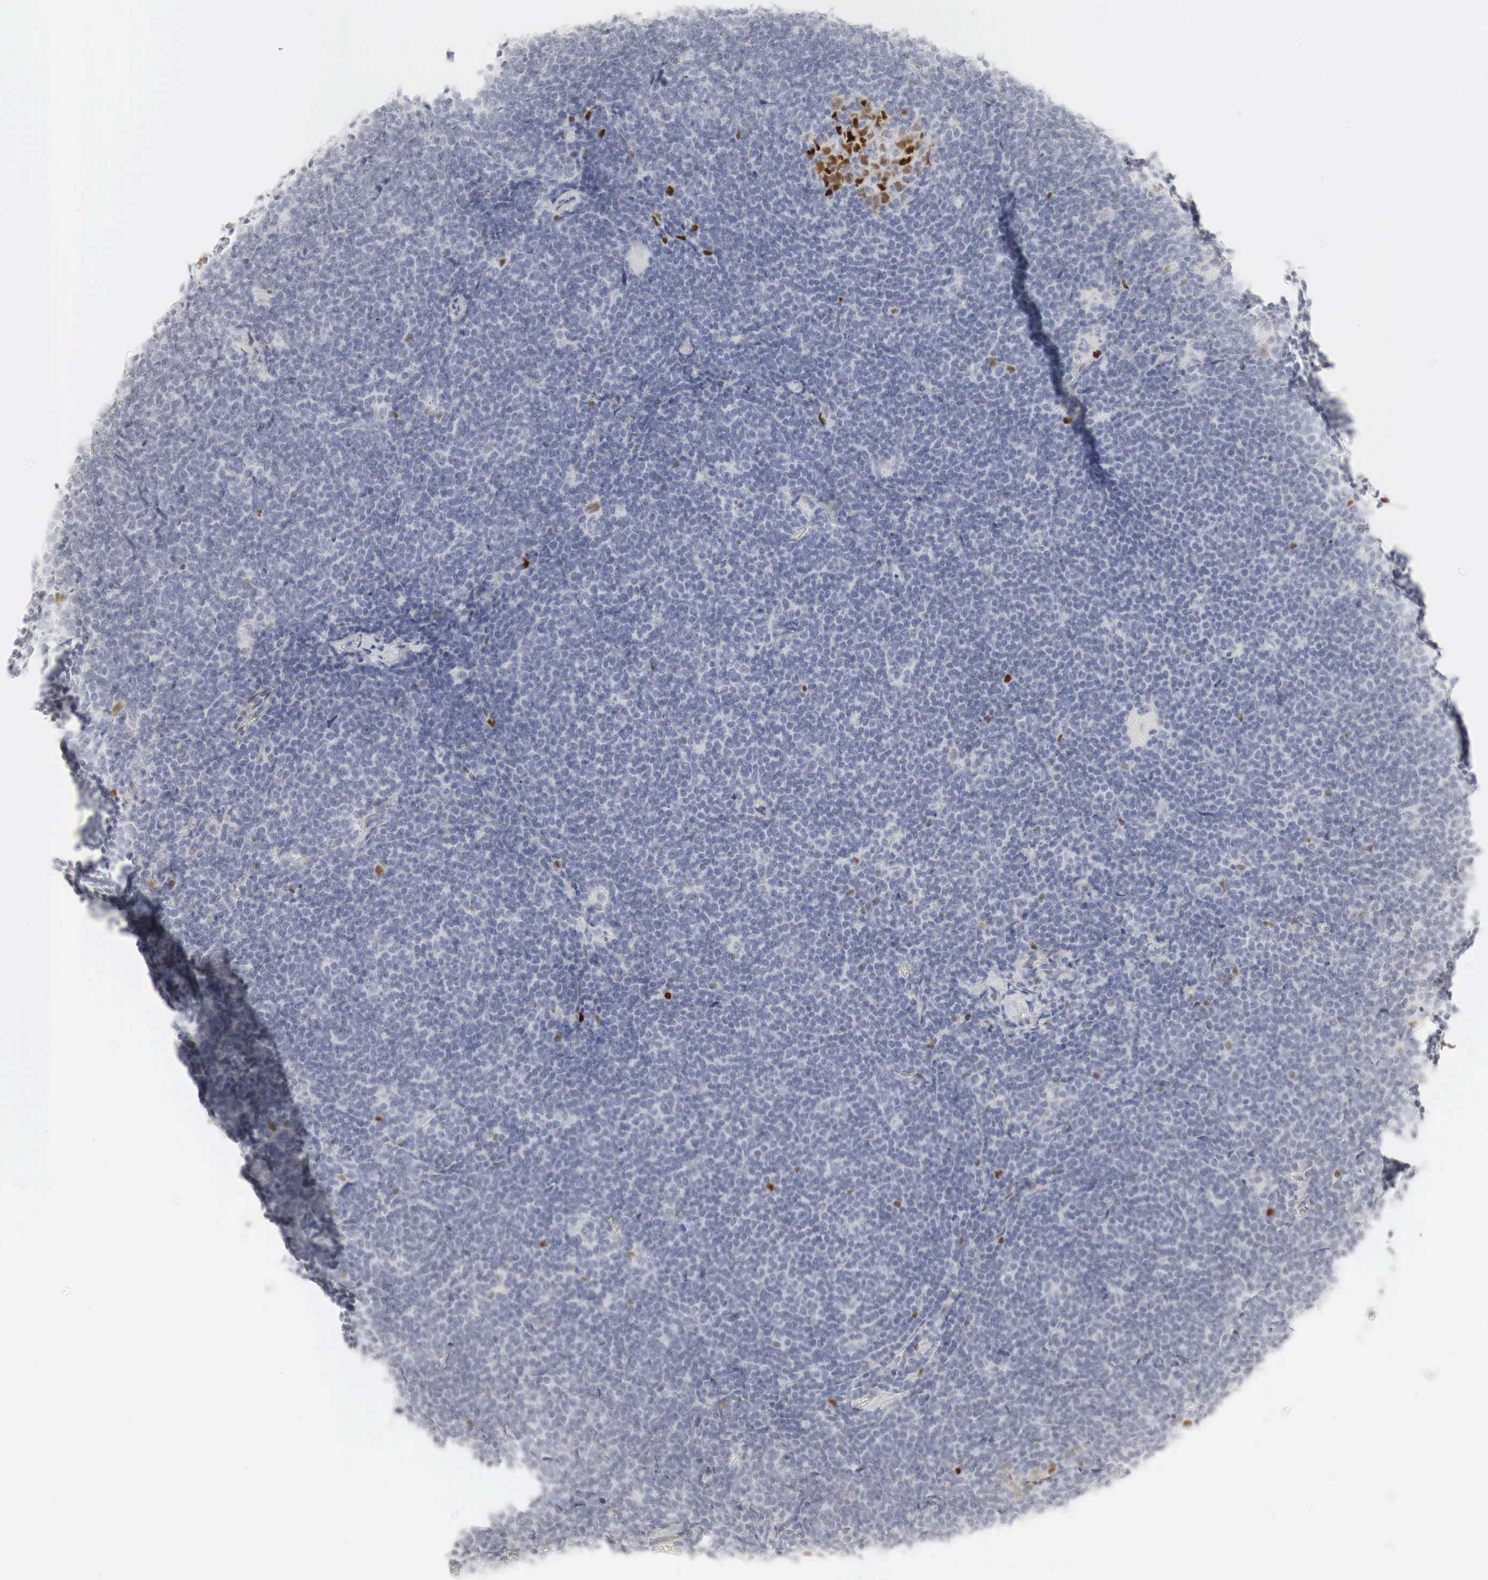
{"staining": {"intensity": "negative", "quantity": "none", "location": "none"}, "tissue": "lymphoma", "cell_type": "Tumor cells", "image_type": "cancer", "snomed": [{"axis": "morphology", "description": "Malignant lymphoma, non-Hodgkin's type, Low grade"}, {"axis": "topography", "description": "Lymph node"}], "caption": "A histopathology image of lymphoma stained for a protein demonstrates no brown staining in tumor cells.", "gene": "TP63", "patient": {"sex": "male", "age": 65}}